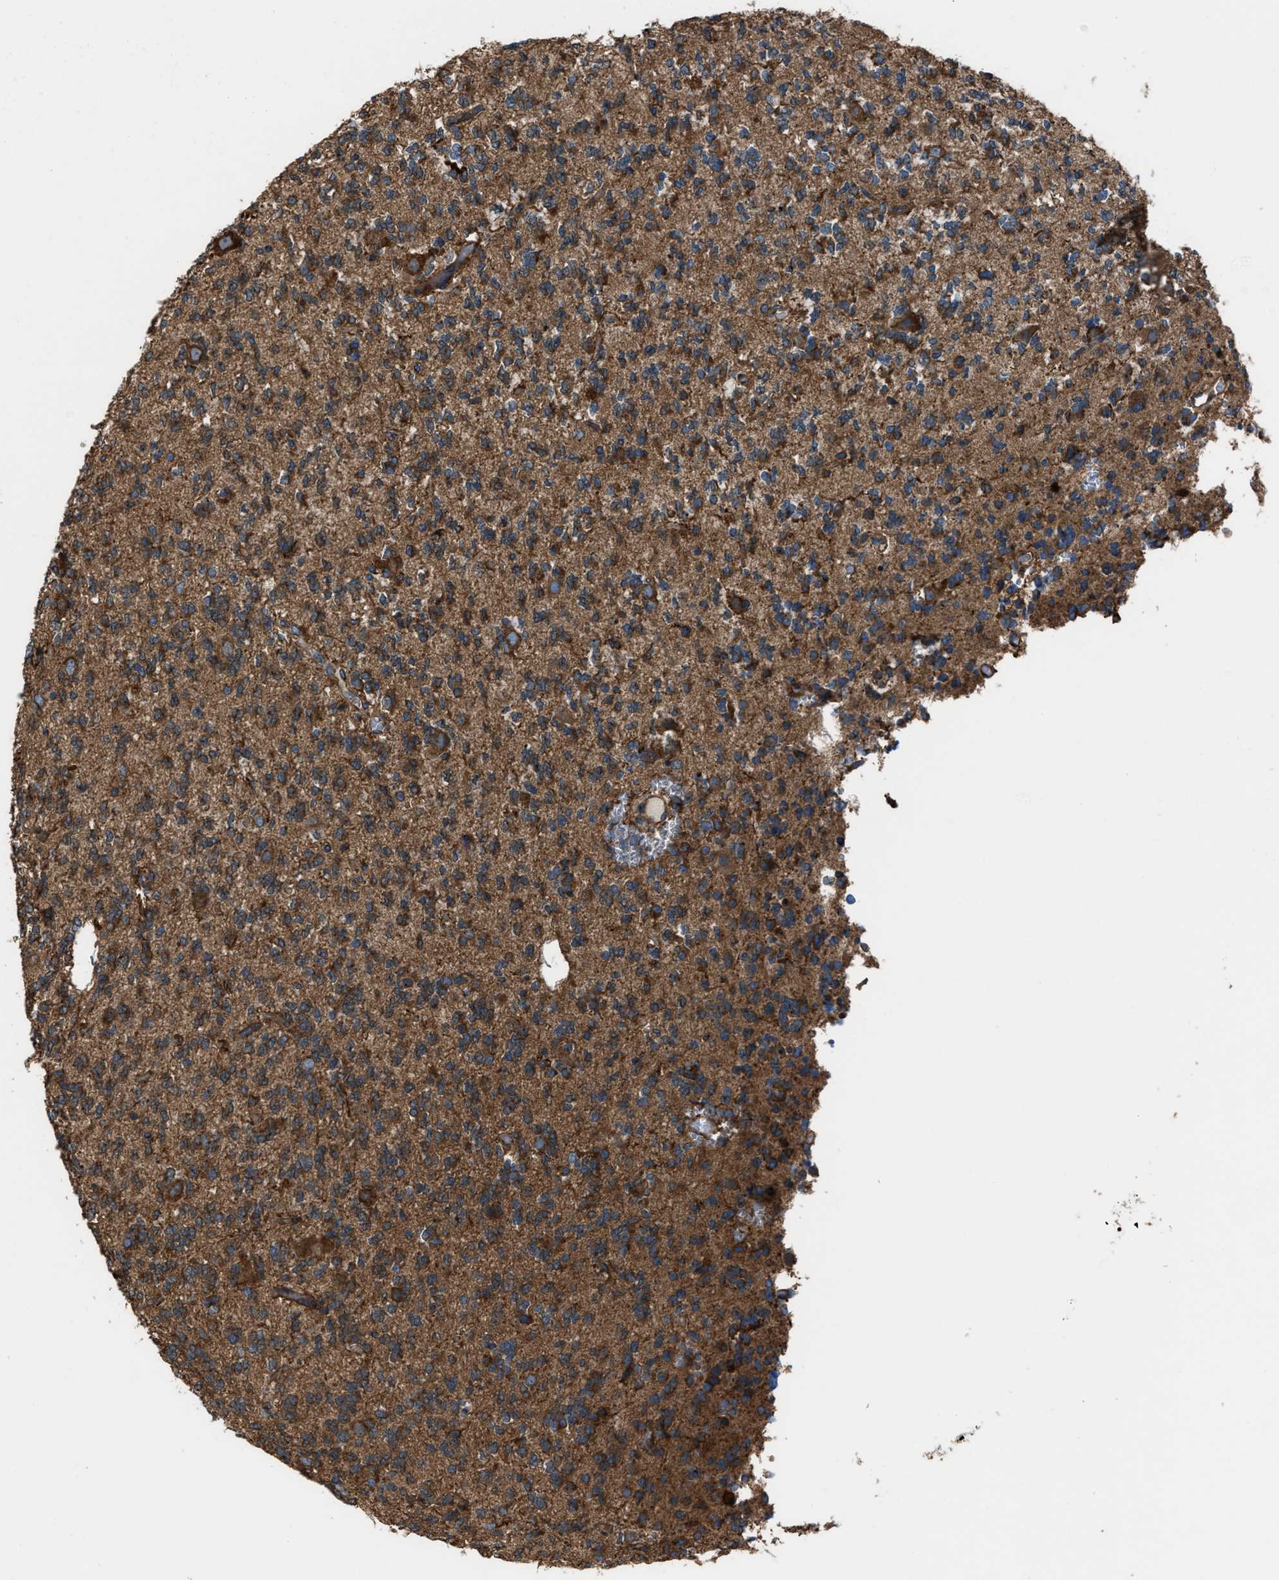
{"staining": {"intensity": "moderate", "quantity": ">75%", "location": "cytoplasmic/membranous"}, "tissue": "glioma", "cell_type": "Tumor cells", "image_type": "cancer", "snomed": [{"axis": "morphology", "description": "Glioma, malignant, Low grade"}, {"axis": "topography", "description": "Brain"}], "caption": "Malignant glioma (low-grade) stained for a protein shows moderate cytoplasmic/membranous positivity in tumor cells. (Brightfield microscopy of DAB IHC at high magnification).", "gene": "TRPC1", "patient": {"sex": "male", "age": 38}}